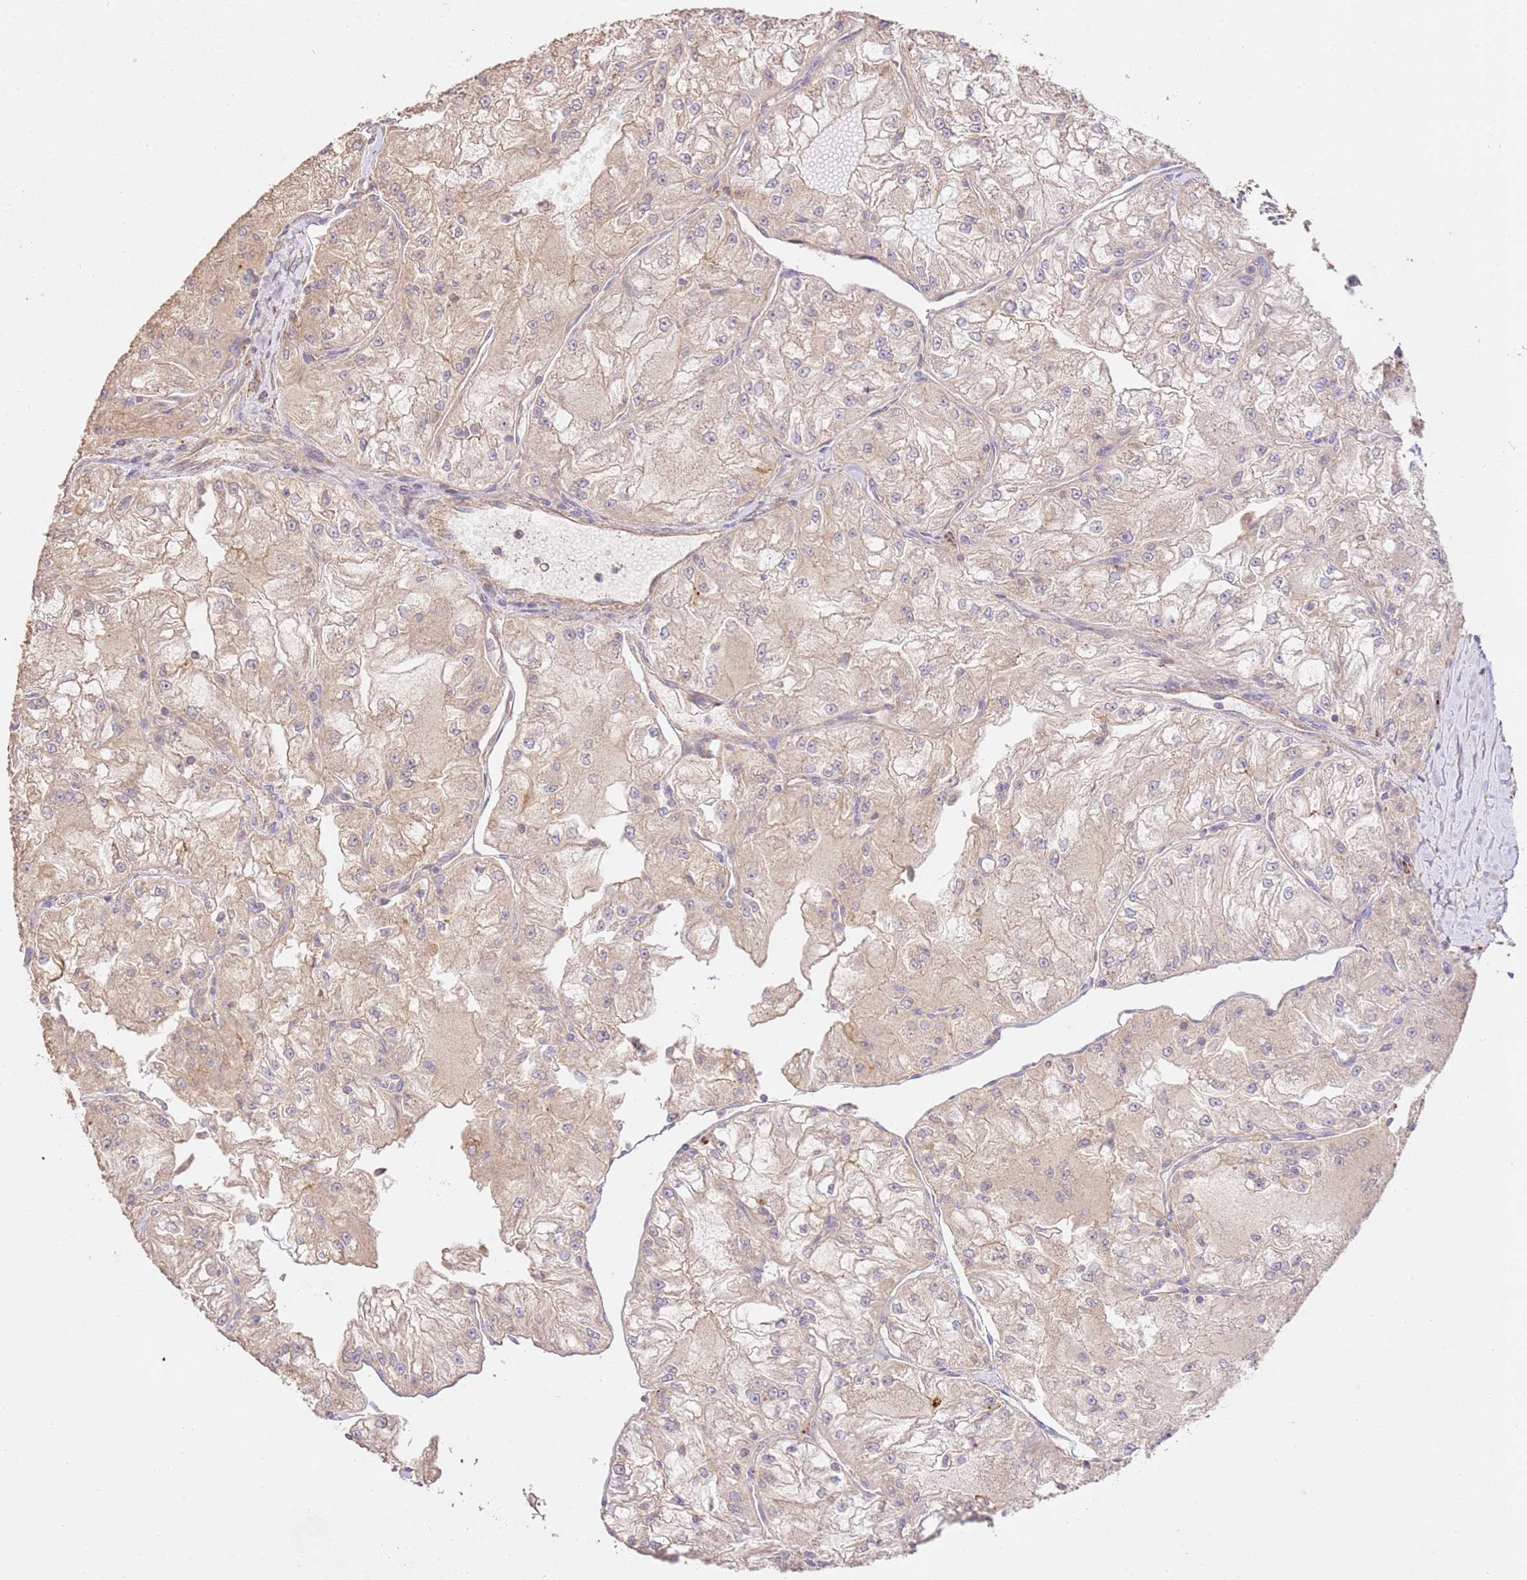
{"staining": {"intensity": "weak", "quantity": "<25%", "location": "cytoplasmic/membranous"}, "tissue": "renal cancer", "cell_type": "Tumor cells", "image_type": "cancer", "snomed": [{"axis": "morphology", "description": "Adenocarcinoma, NOS"}, {"axis": "topography", "description": "Kidney"}], "caption": "Tumor cells are negative for brown protein staining in renal adenocarcinoma. (Brightfield microscopy of DAB immunohistochemistry at high magnification).", "gene": "CEP55", "patient": {"sex": "female", "age": 72}}